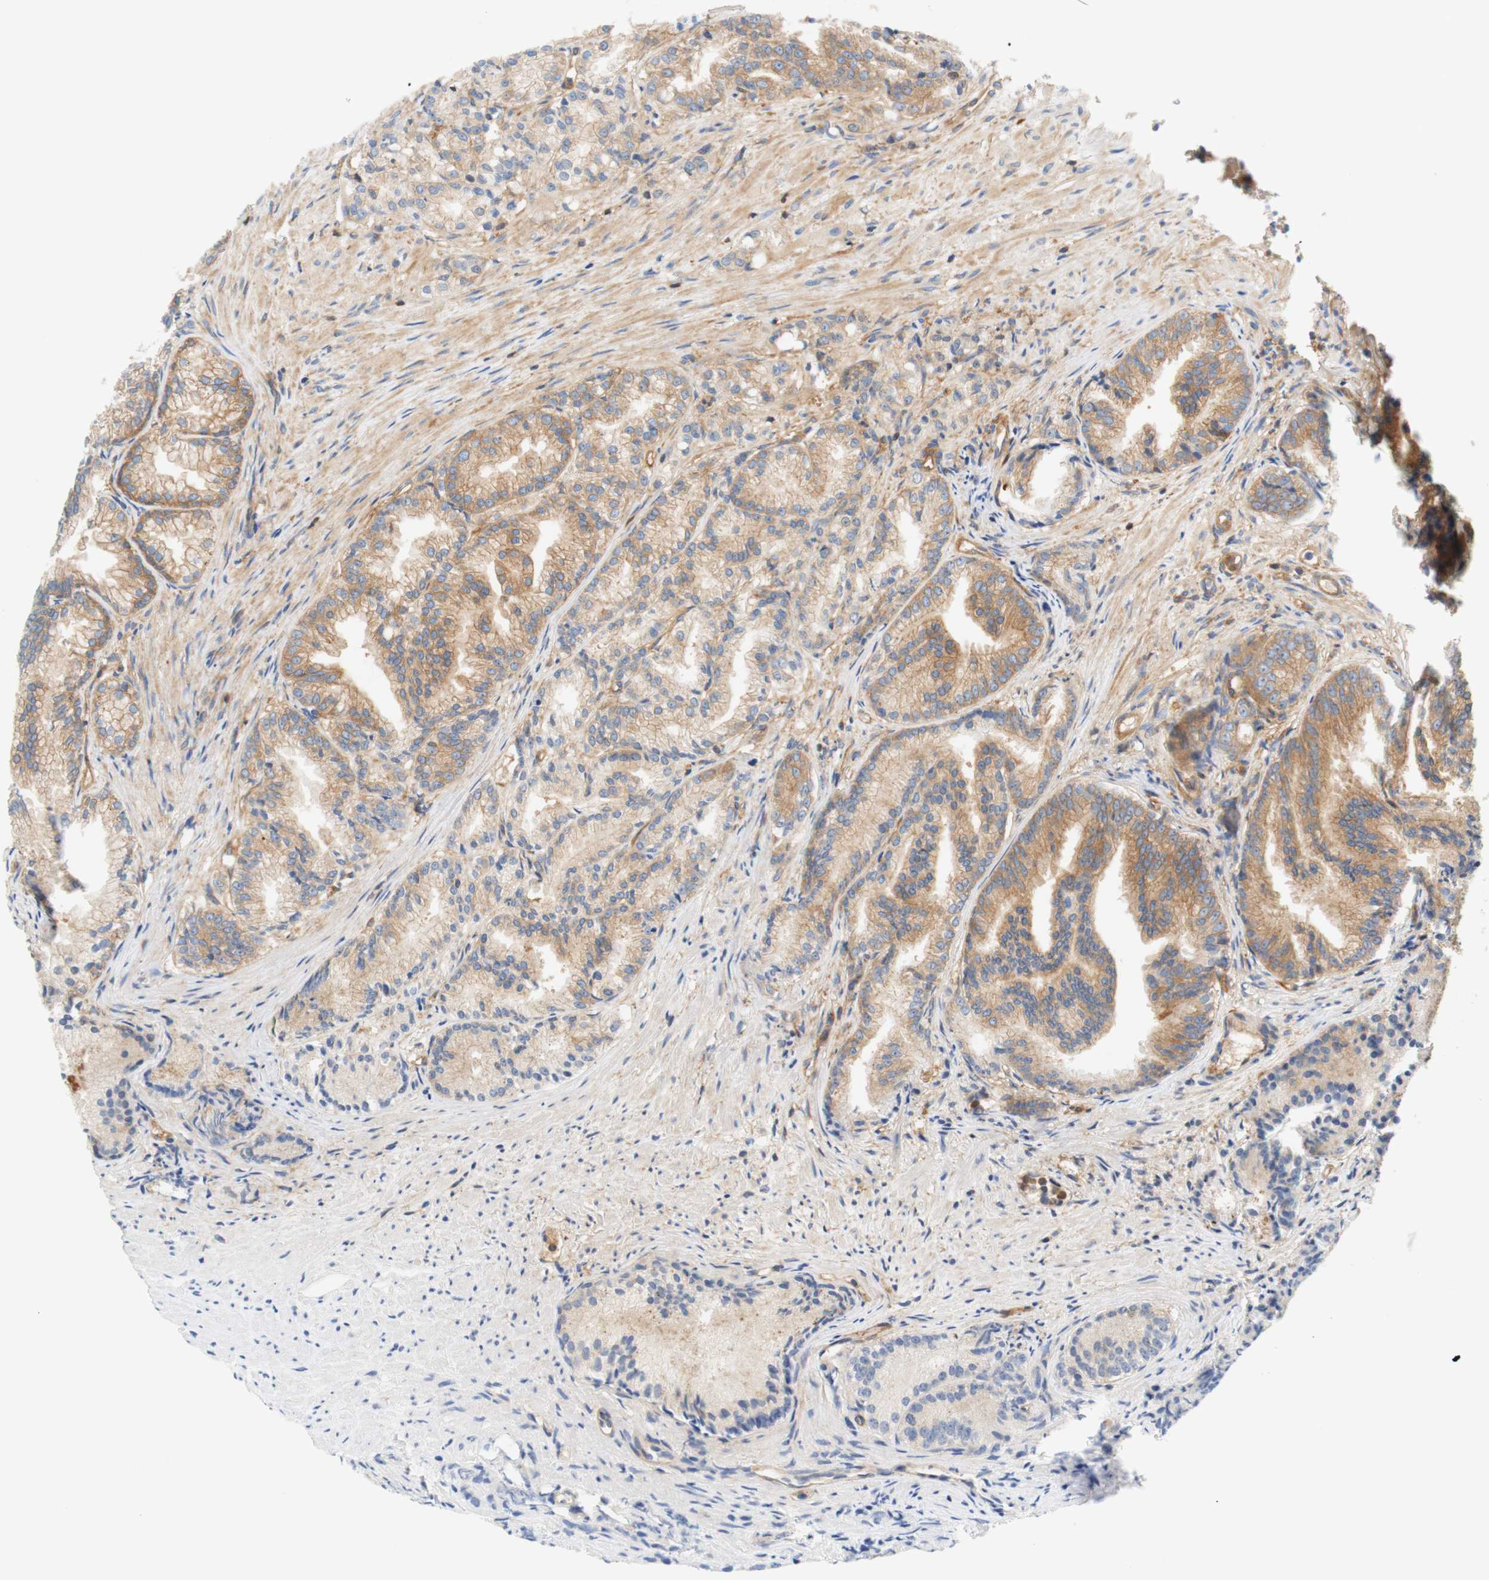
{"staining": {"intensity": "weak", "quantity": "25%-75%", "location": "cytoplasmic/membranous"}, "tissue": "prostate cancer", "cell_type": "Tumor cells", "image_type": "cancer", "snomed": [{"axis": "morphology", "description": "Adenocarcinoma, Low grade"}, {"axis": "topography", "description": "Prostate"}], "caption": "Prostate cancer stained with a protein marker demonstrates weak staining in tumor cells.", "gene": "STOM", "patient": {"sex": "male", "age": 72}}